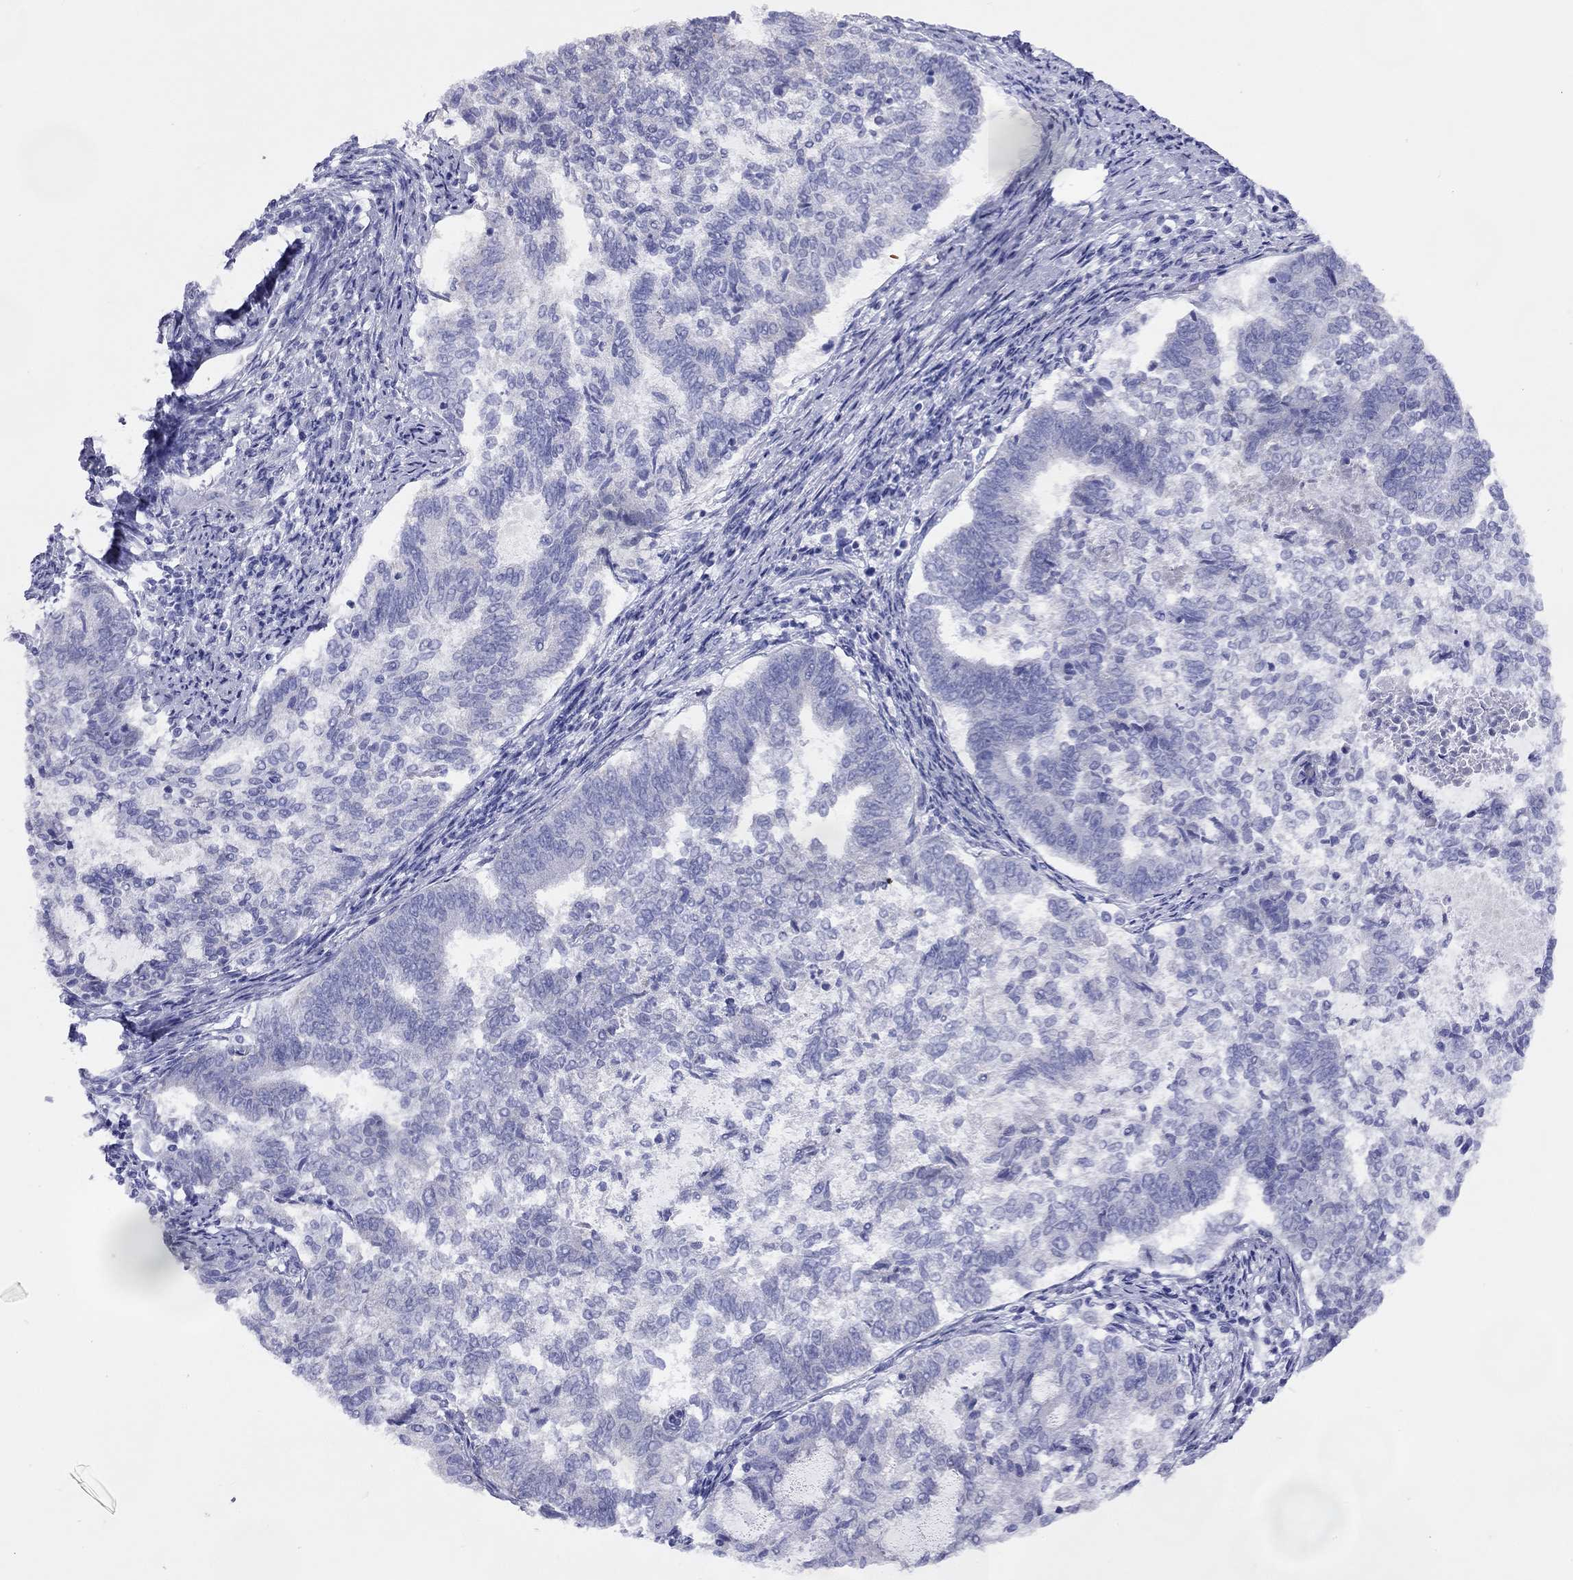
{"staining": {"intensity": "negative", "quantity": "none", "location": "none"}, "tissue": "endometrial cancer", "cell_type": "Tumor cells", "image_type": "cancer", "snomed": [{"axis": "morphology", "description": "Adenocarcinoma, NOS"}, {"axis": "topography", "description": "Endometrium"}], "caption": "Tumor cells are negative for protein expression in human adenocarcinoma (endometrial).", "gene": "DPY19L2", "patient": {"sex": "female", "age": 65}}